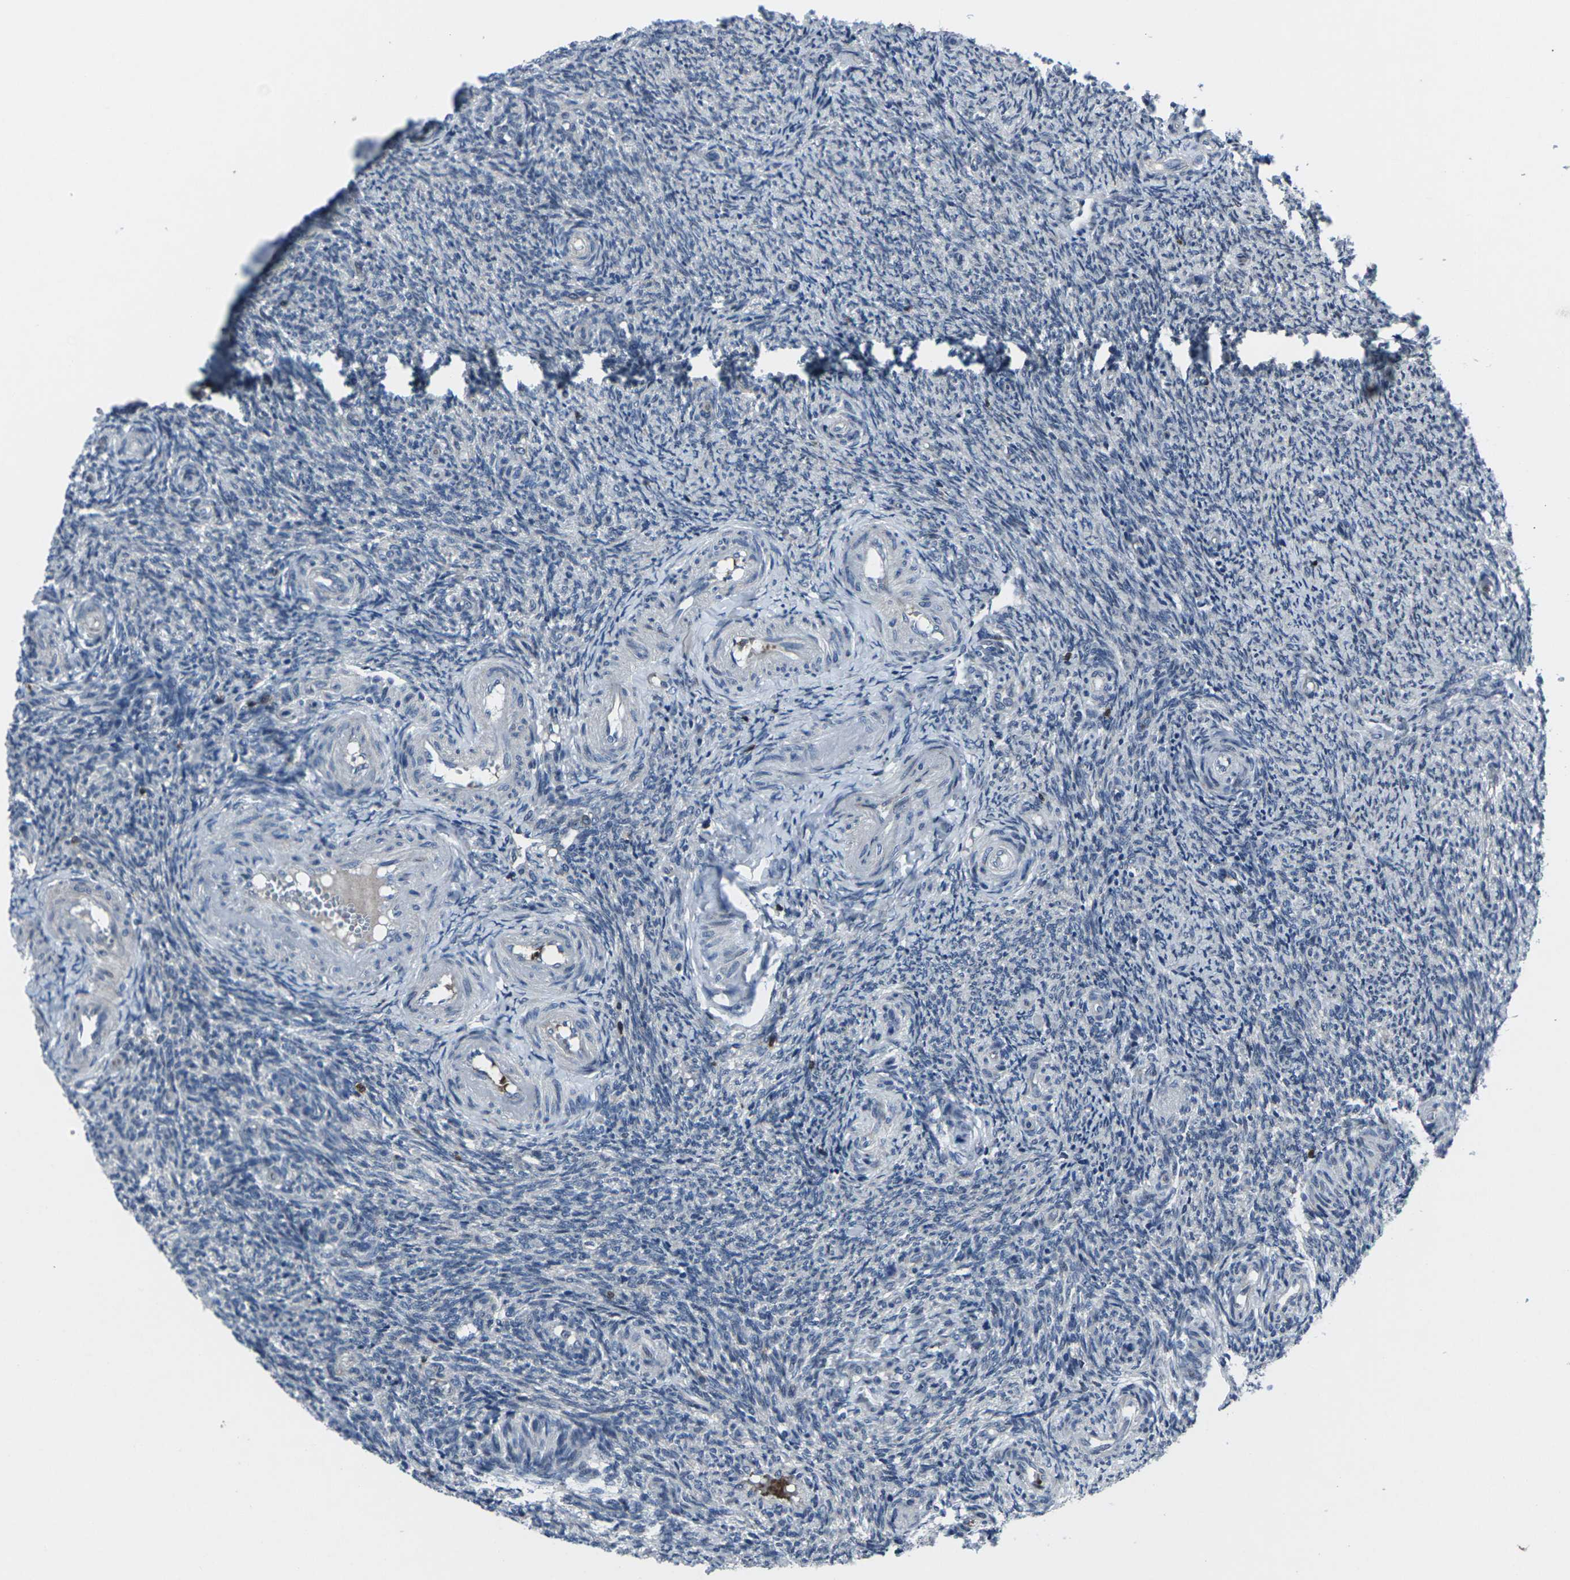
{"staining": {"intensity": "negative", "quantity": "none", "location": "none"}, "tissue": "ovary", "cell_type": "Ovarian stroma cells", "image_type": "normal", "snomed": [{"axis": "morphology", "description": "Normal tissue, NOS"}, {"axis": "topography", "description": "Ovary"}], "caption": "This is an IHC histopathology image of normal ovary. There is no expression in ovarian stroma cells.", "gene": "STAT4", "patient": {"sex": "female", "age": 41}}